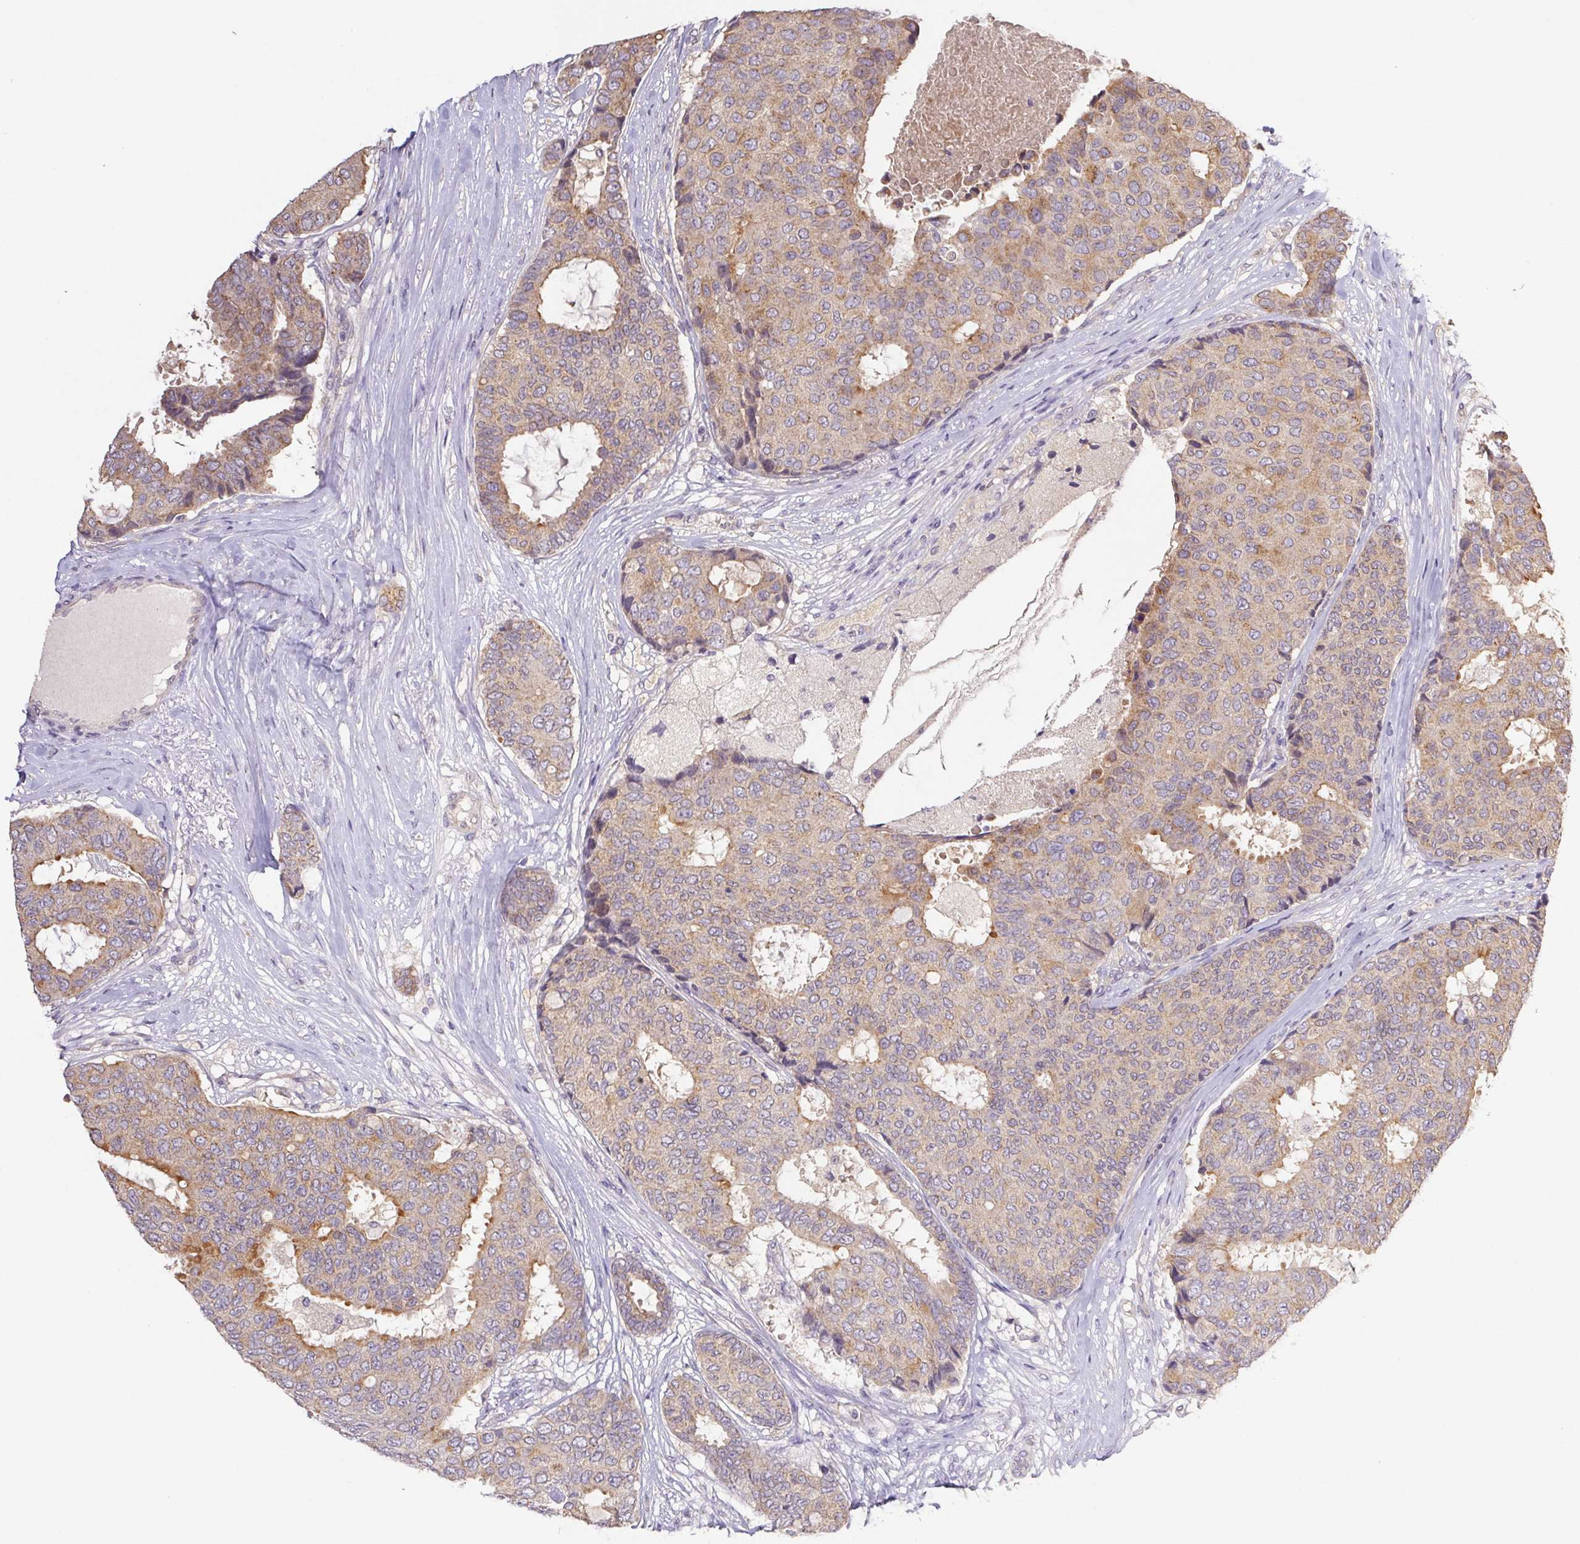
{"staining": {"intensity": "weak", "quantity": ">75%", "location": "cytoplasmic/membranous"}, "tissue": "breast cancer", "cell_type": "Tumor cells", "image_type": "cancer", "snomed": [{"axis": "morphology", "description": "Duct carcinoma"}, {"axis": "topography", "description": "Breast"}], "caption": "Immunohistochemistry of intraductal carcinoma (breast) displays low levels of weak cytoplasmic/membranous positivity in approximately >75% of tumor cells.", "gene": "RAB11A", "patient": {"sex": "female", "age": 75}}